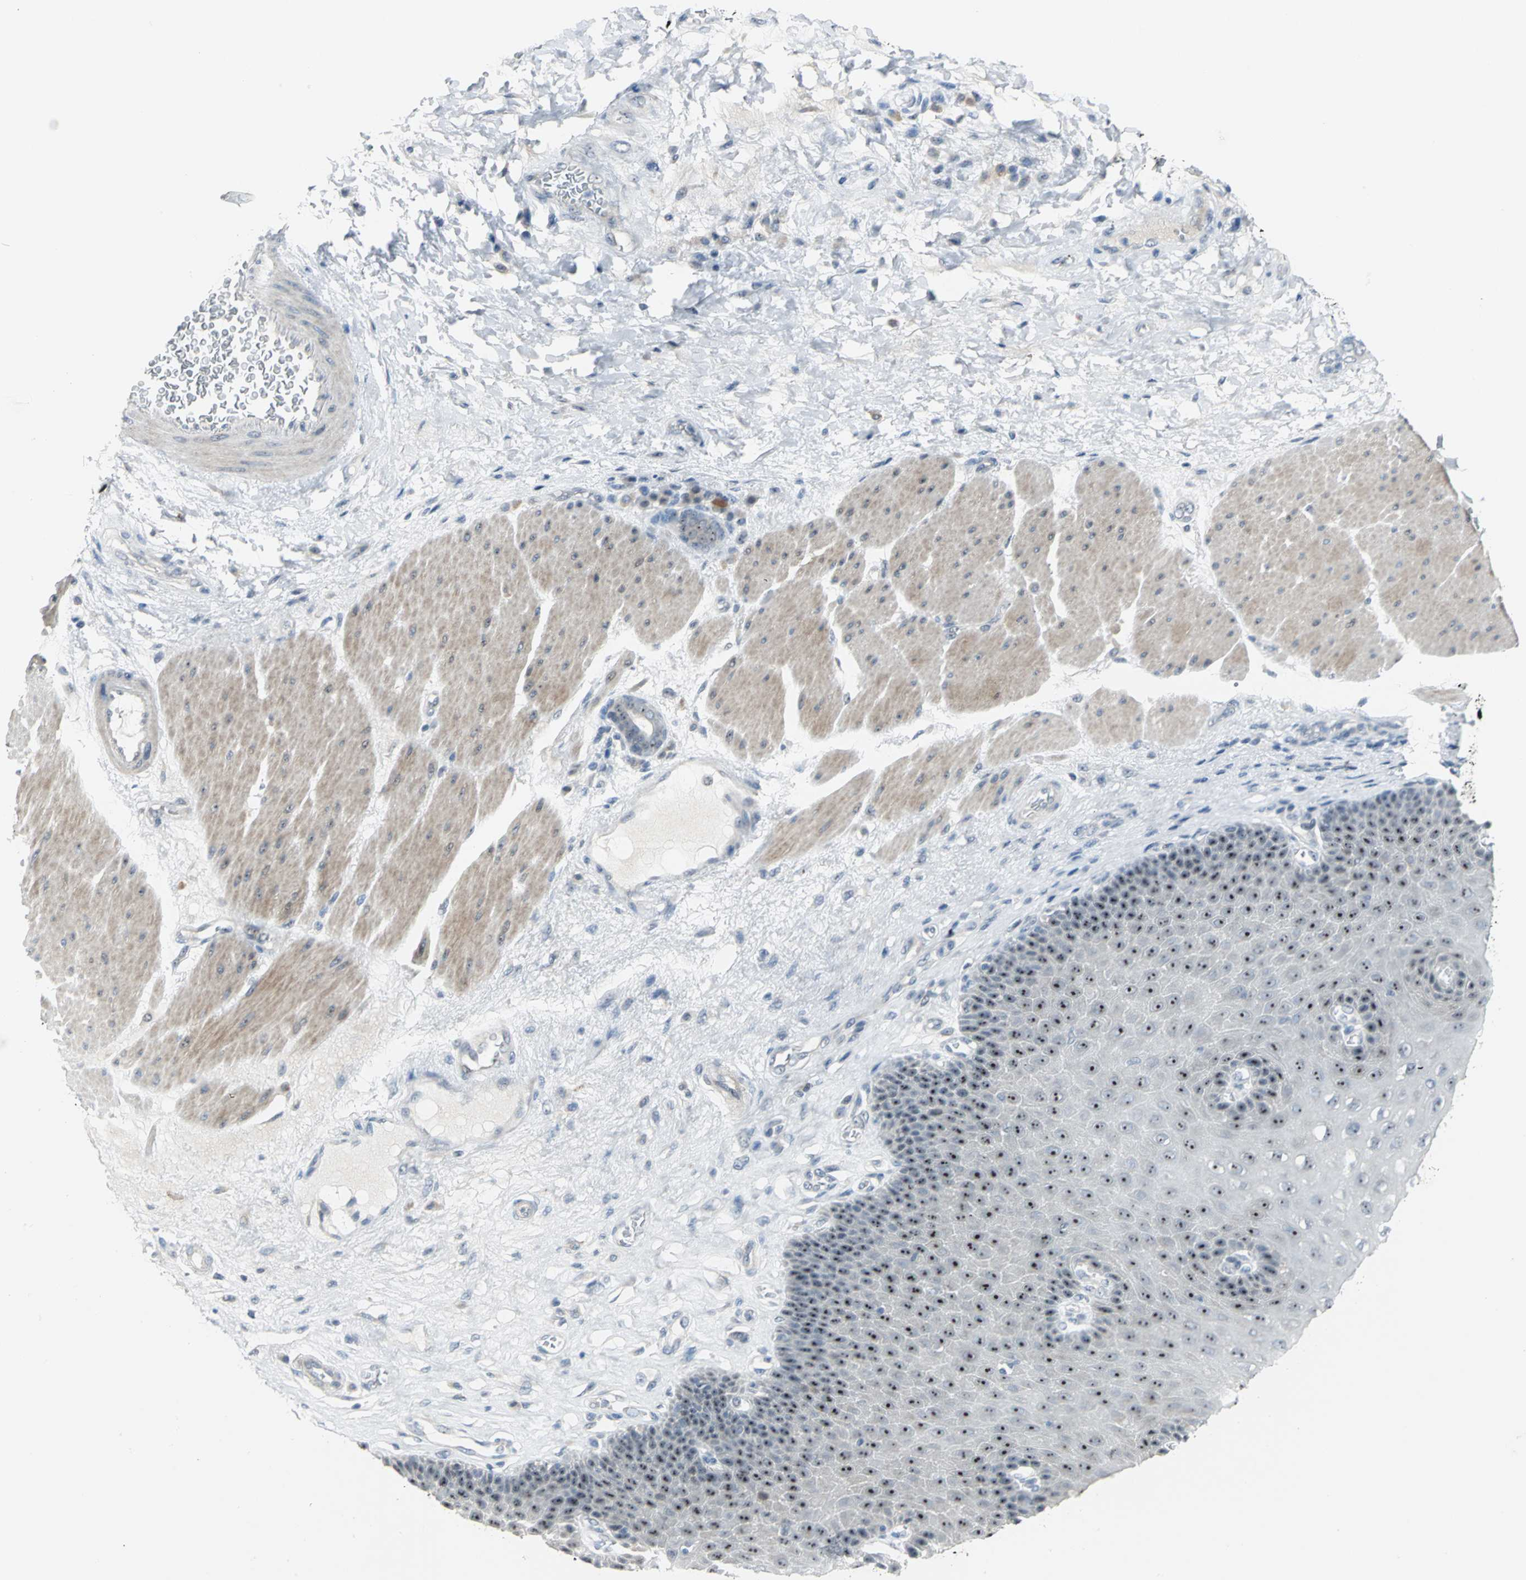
{"staining": {"intensity": "strong", "quantity": "25%-75%", "location": "nuclear"}, "tissue": "esophagus", "cell_type": "Squamous epithelial cells", "image_type": "normal", "snomed": [{"axis": "morphology", "description": "Normal tissue, NOS"}, {"axis": "topography", "description": "Esophagus"}], "caption": "DAB immunohistochemical staining of benign esophagus shows strong nuclear protein expression in about 25%-75% of squamous epithelial cells.", "gene": "MYBBP1A", "patient": {"sex": "female", "age": 72}}